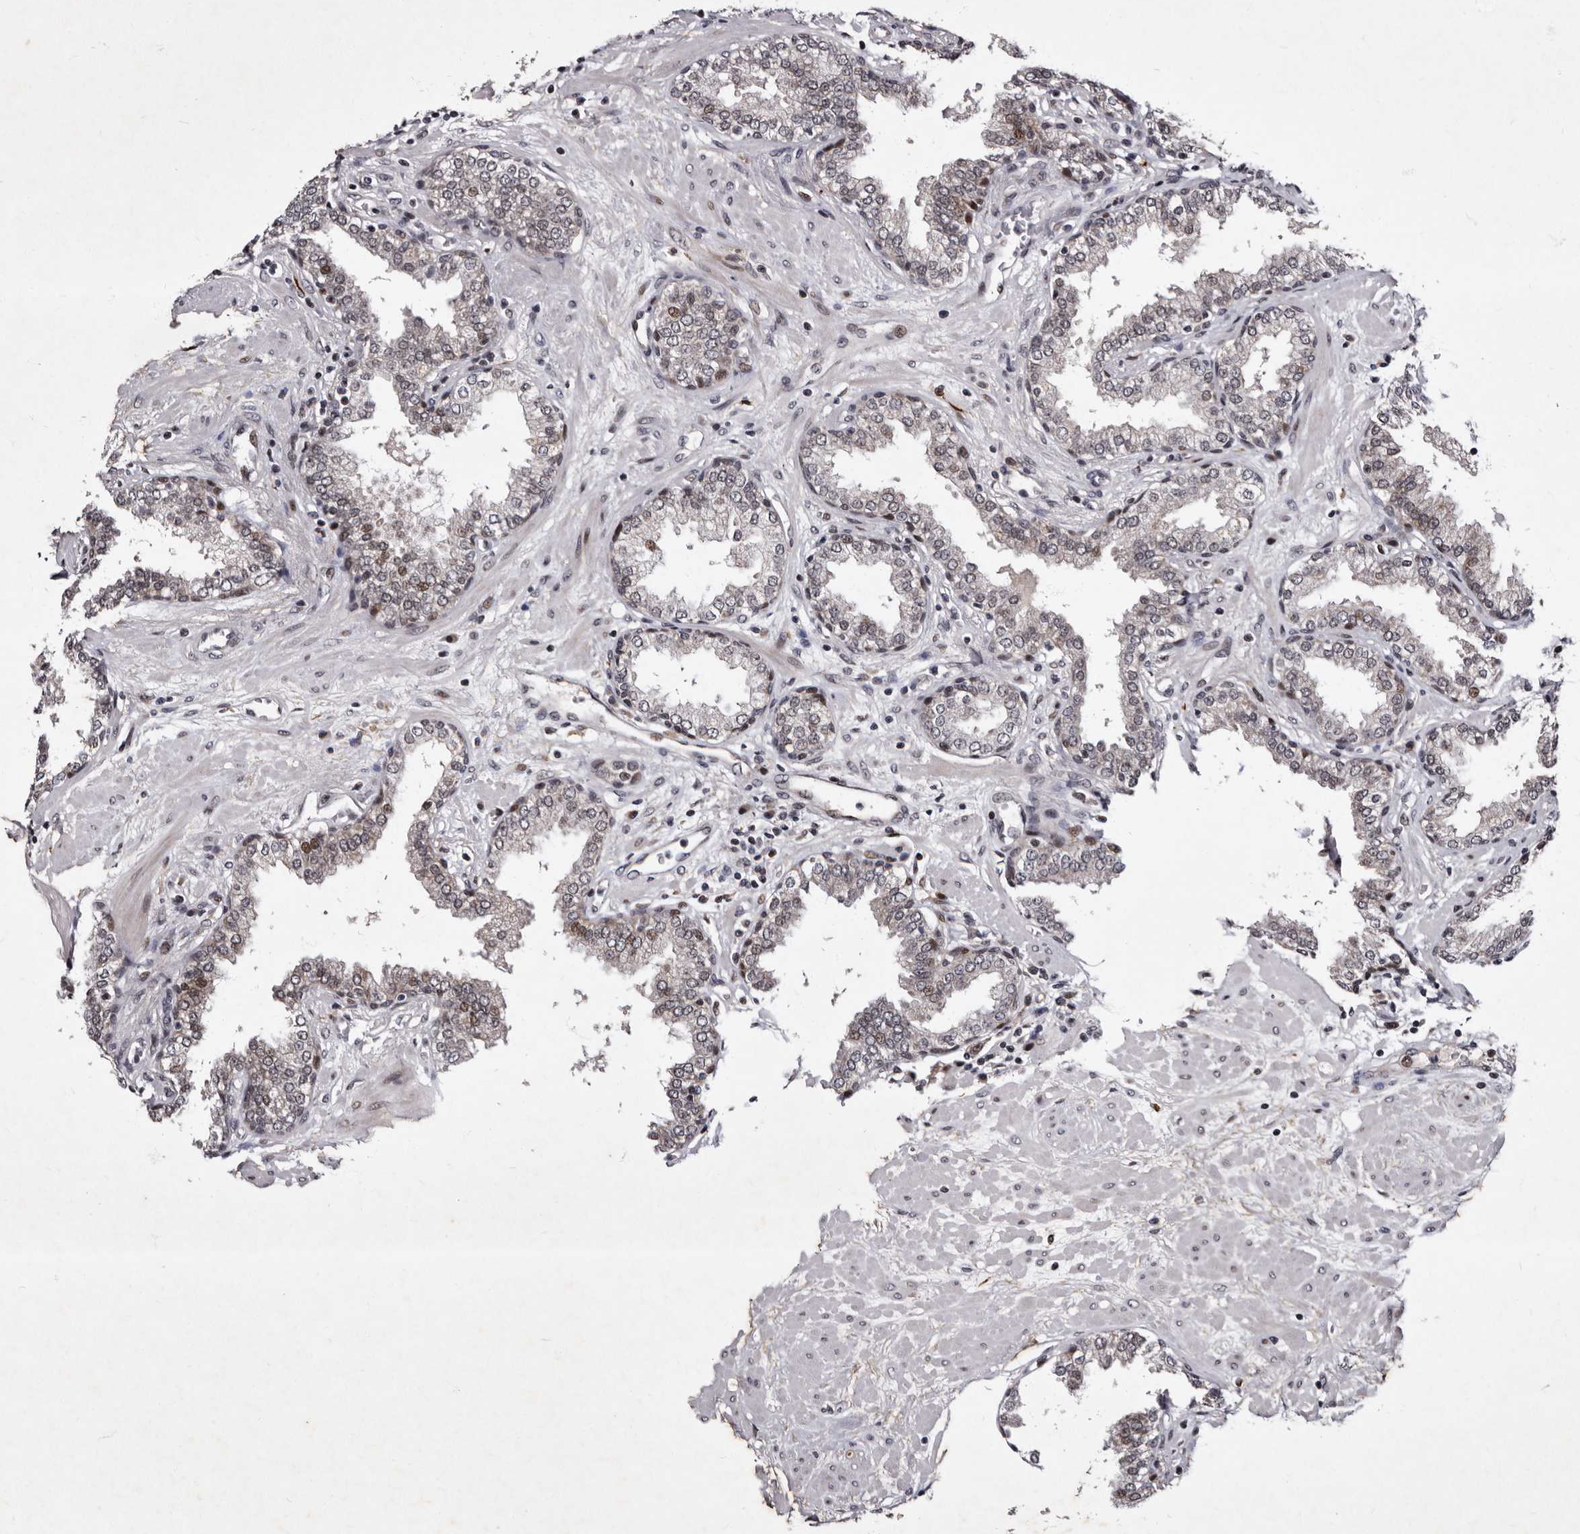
{"staining": {"intensity": "moderate", "quantity": "<25%", "location": "nuclear"}, "tissue": "prostate", "cell_type": "Glandular cells", "image_type": "normal", "snomed": [{"axis": "morphology", "description": "Normal tissue, NOS"}, {"axis": "topography", "description": "Prostate"}], "caption": "This image demonstrates normal prostate stained with immunohistochemistry (IHC) to label a protein in brown. The nuclear of glandular cells show moderate positivity for the protein. Nuclei are counter-stained blue.", "gene": "TNKS", "patient": {"sex": "male", "age": 51}}